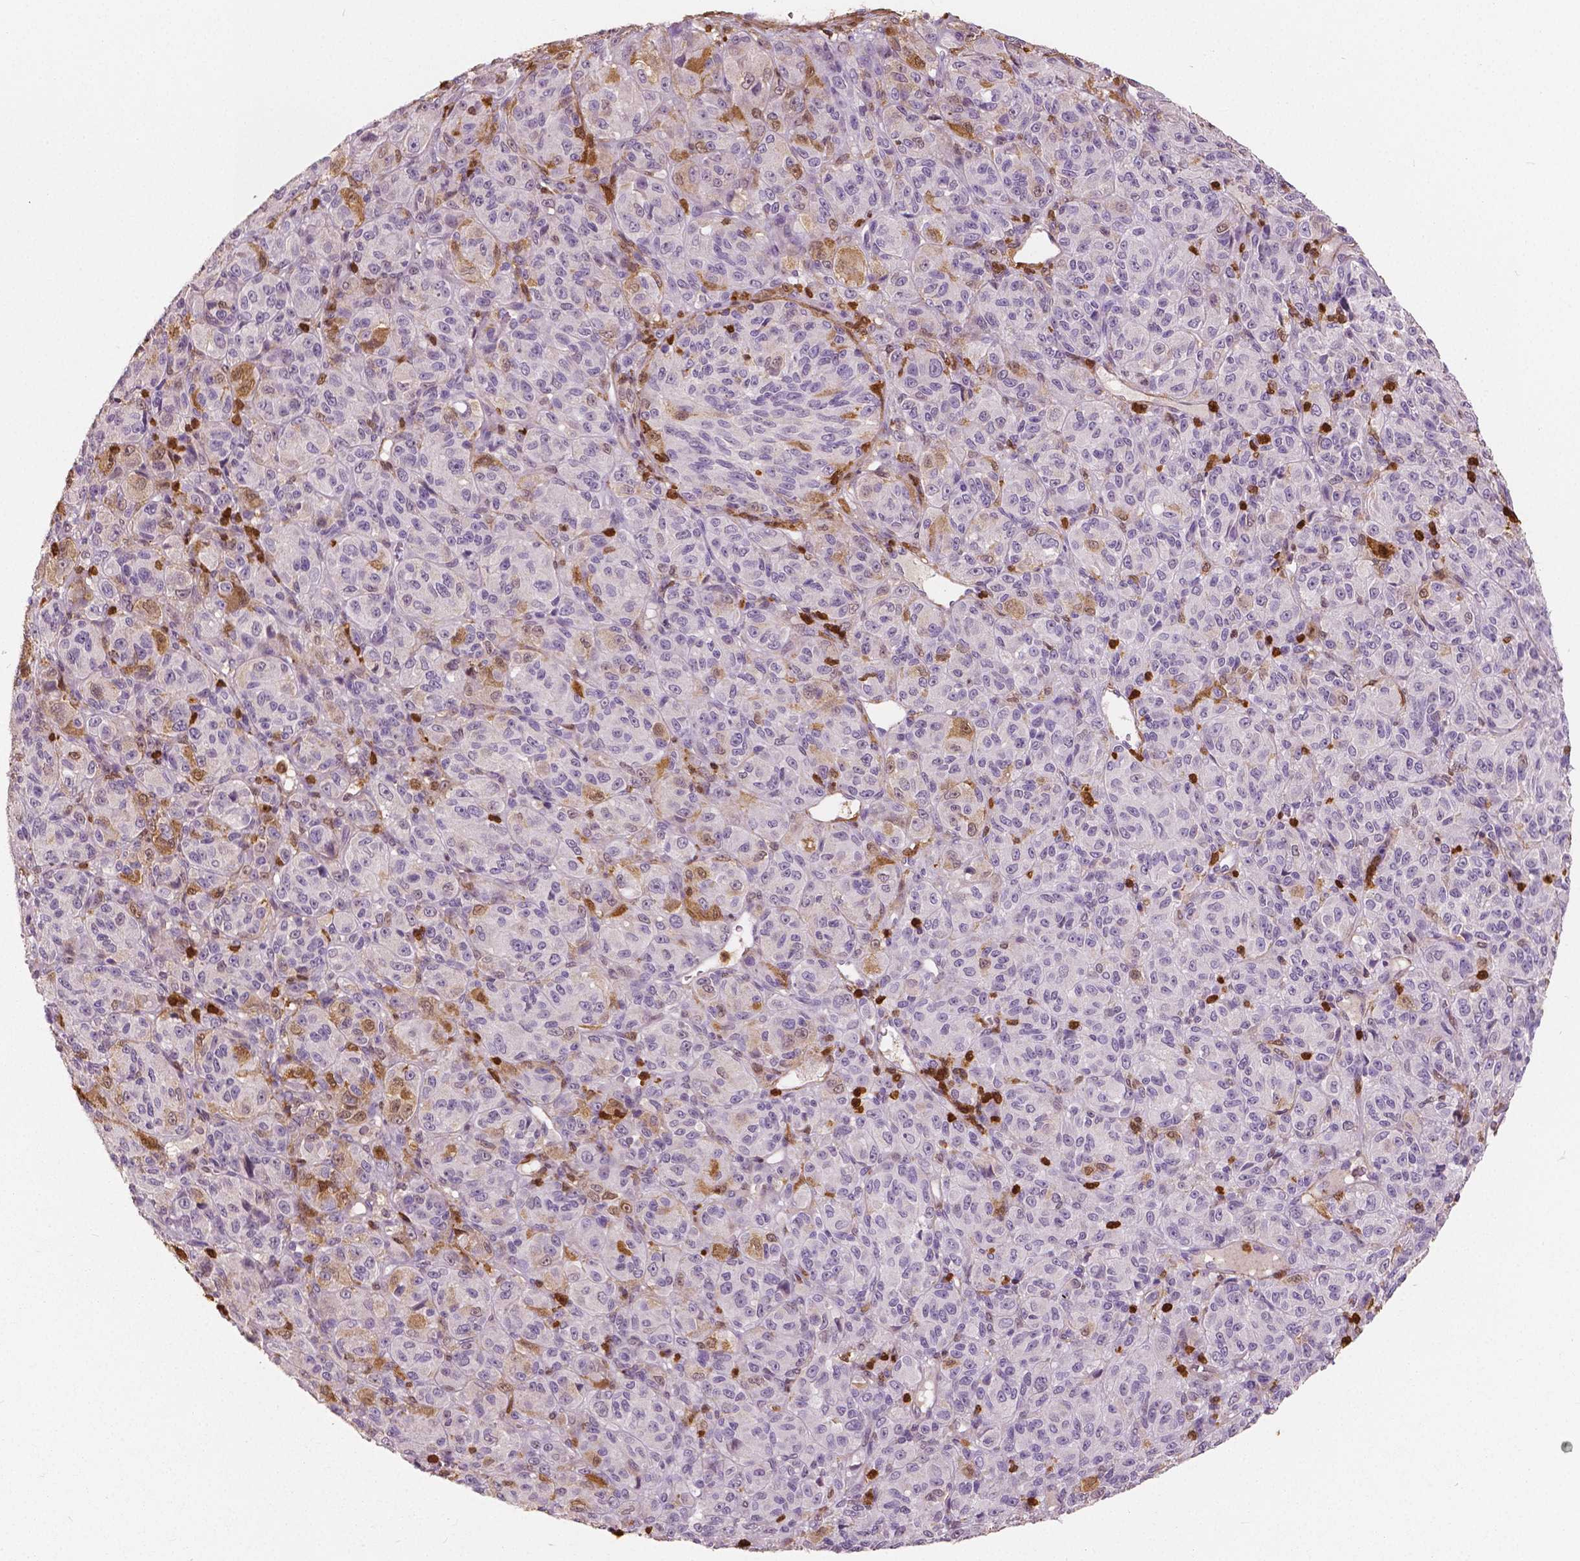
{"staining": {"intensity": "negative", "quantity": "none", "location": "none"}, "tissue": "melanoma", "cell_type": "Tumor cells", "image_type": "cancer", "snomed": [{"axis": "morphology", "description": "Malignant melanoma, Metastatic site"}, {"axis": "topography", "description": "Brain"}], "caption": "The immunohistochemistry photomicrograph has no significant expression in tumor cells of melanoma tissue.", "gene": "S100A4", "patient": {"sex": "female", "age": 56}}